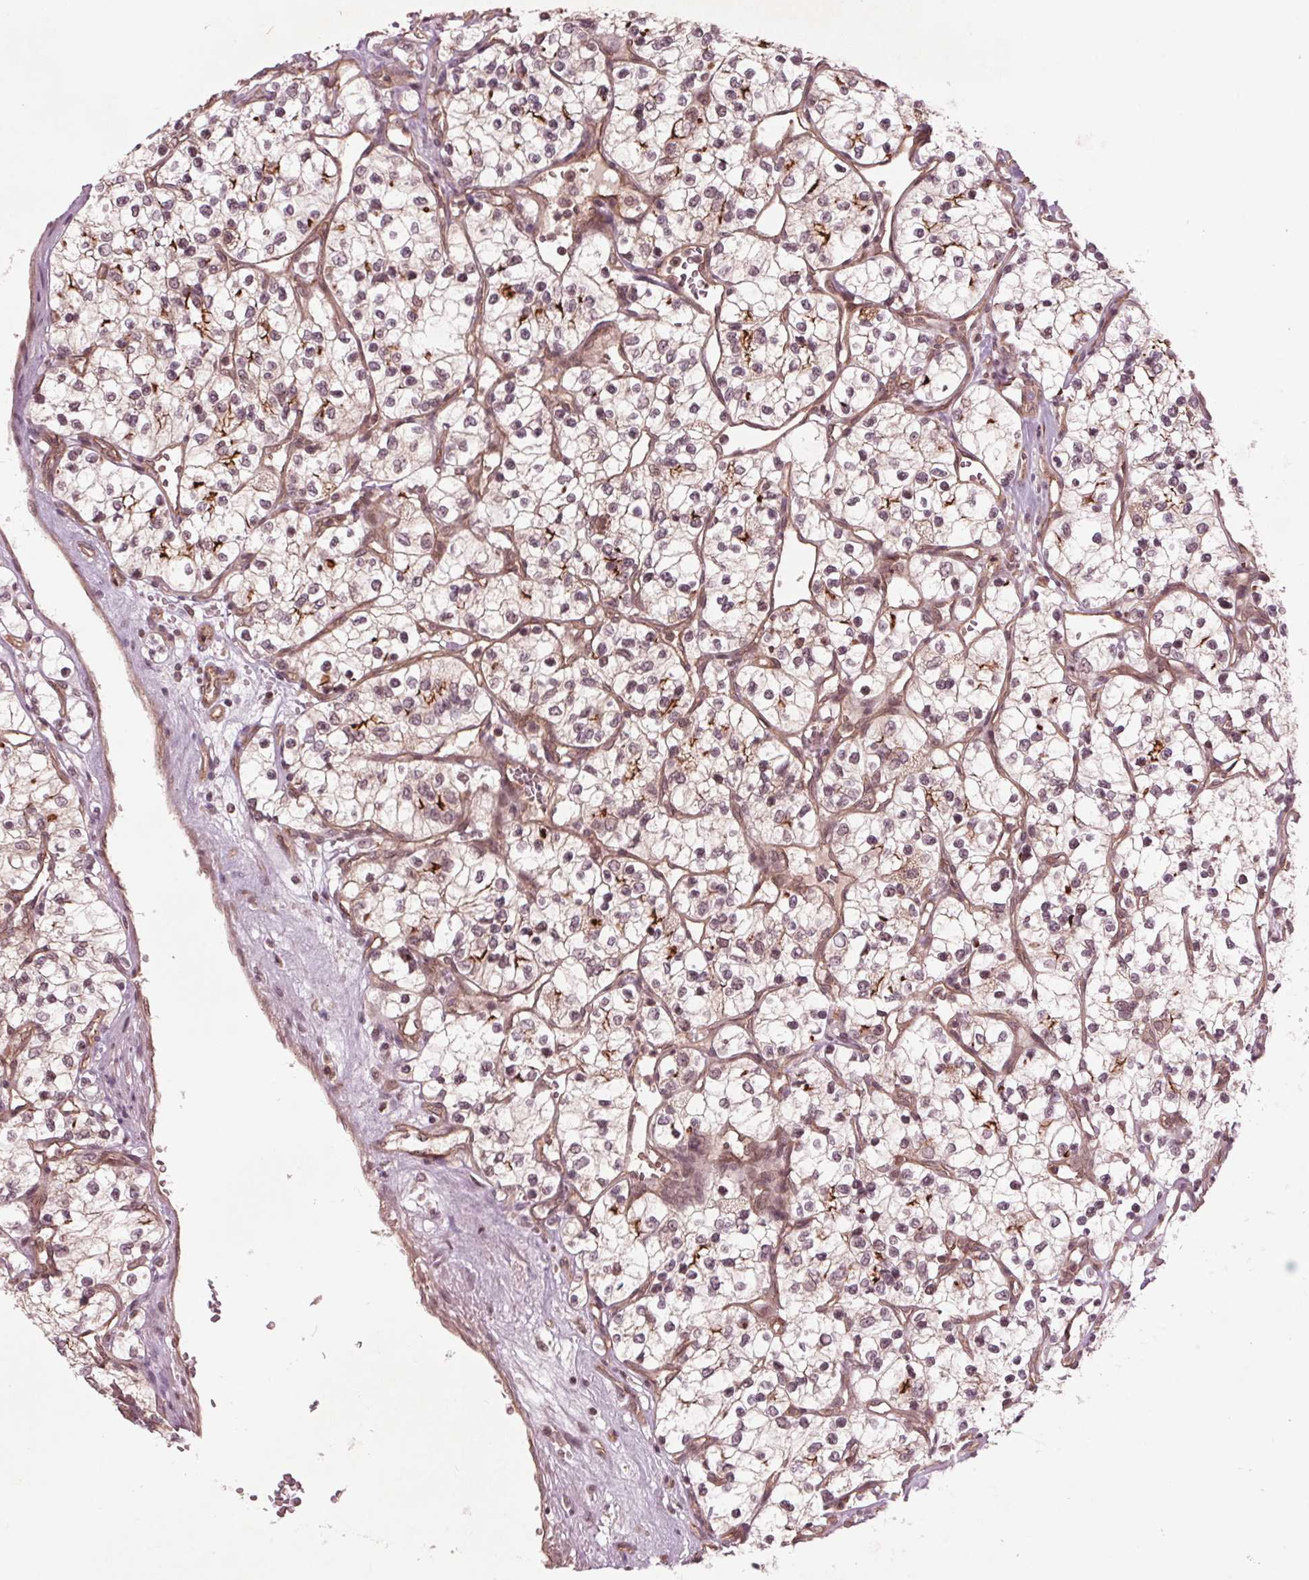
{"staining": {"intensity": "weak", "quantity": "<25%", "location": "nuclear"}, "tissue": "renal cancer", "cell_type": "Tumor cells", "image_type": "cancer", "snomed": [{"axis": "morphology", "description": "Adenocarcinoma, NOS"}, {"axis": "topography", "description": "Kidney"}], "caption": "A photomicrograph of human renal cancer is negative for staining in tumor cells. The staining was performed using DAB to visualize the protein expression in brown, while the nuclei were stained in blue with hematoxylin (Magnification: 20x).", "gene": "BTBD1", "patient": {"sex": "female", "age": 69}}